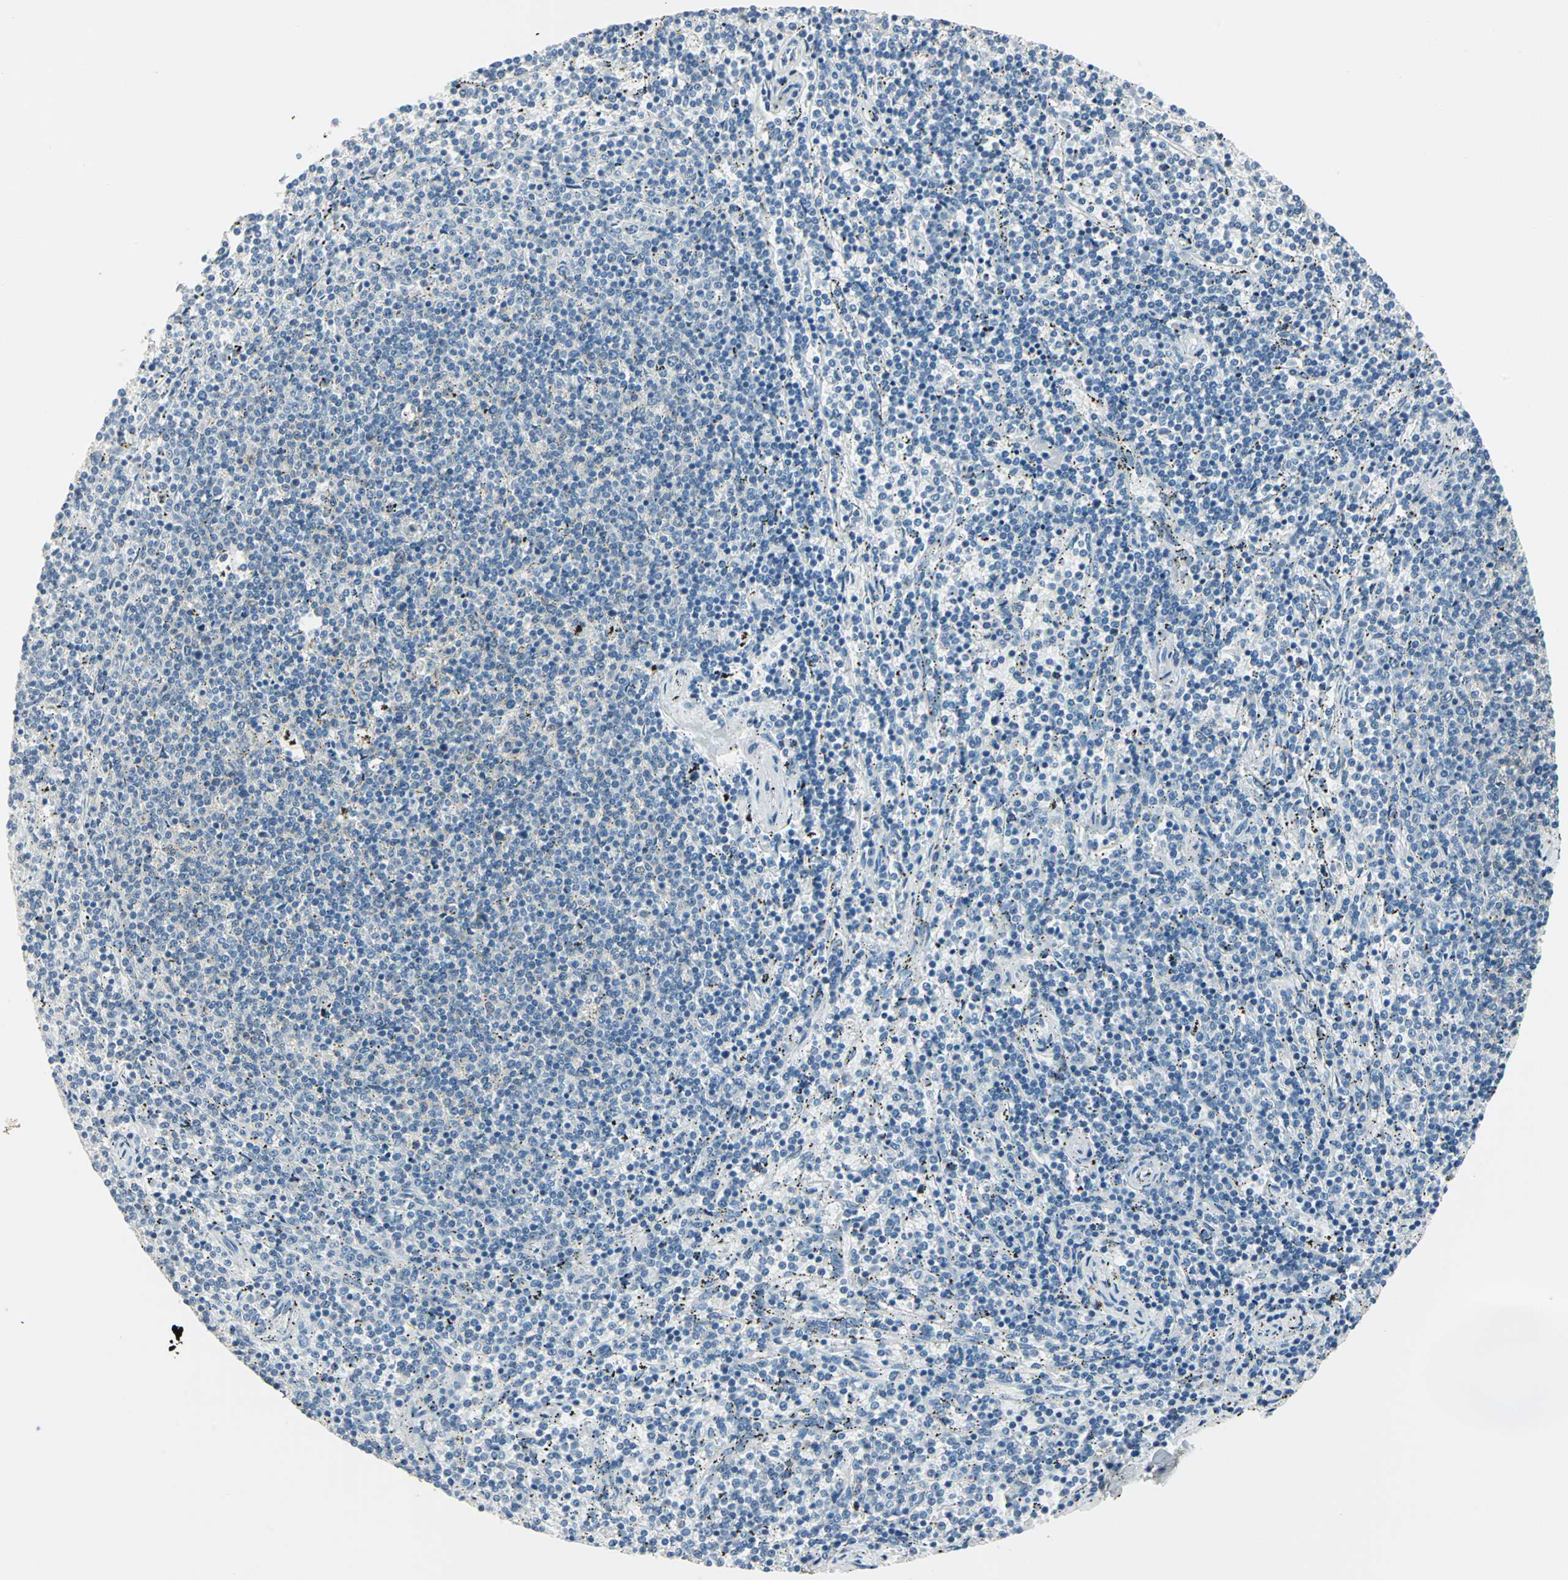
{"staining": {"intensity": "negative", "quantity": "none", "location": "none"}, "tissue": "lymphoma", "cell_type": "Tumor cells", "image_type": "cancer", "snomed": [{"axis": "morphology", "description": "Malignant lymphoma, non-Hodgkin's type, Low grade"}, {"axis": "topography", "description": "Spleen"}], "caption": "Tumor cells show no significant protein expression in lymphoma.", "gene": "UCHL1", "patient": {"sex": "female", "age": 50}}